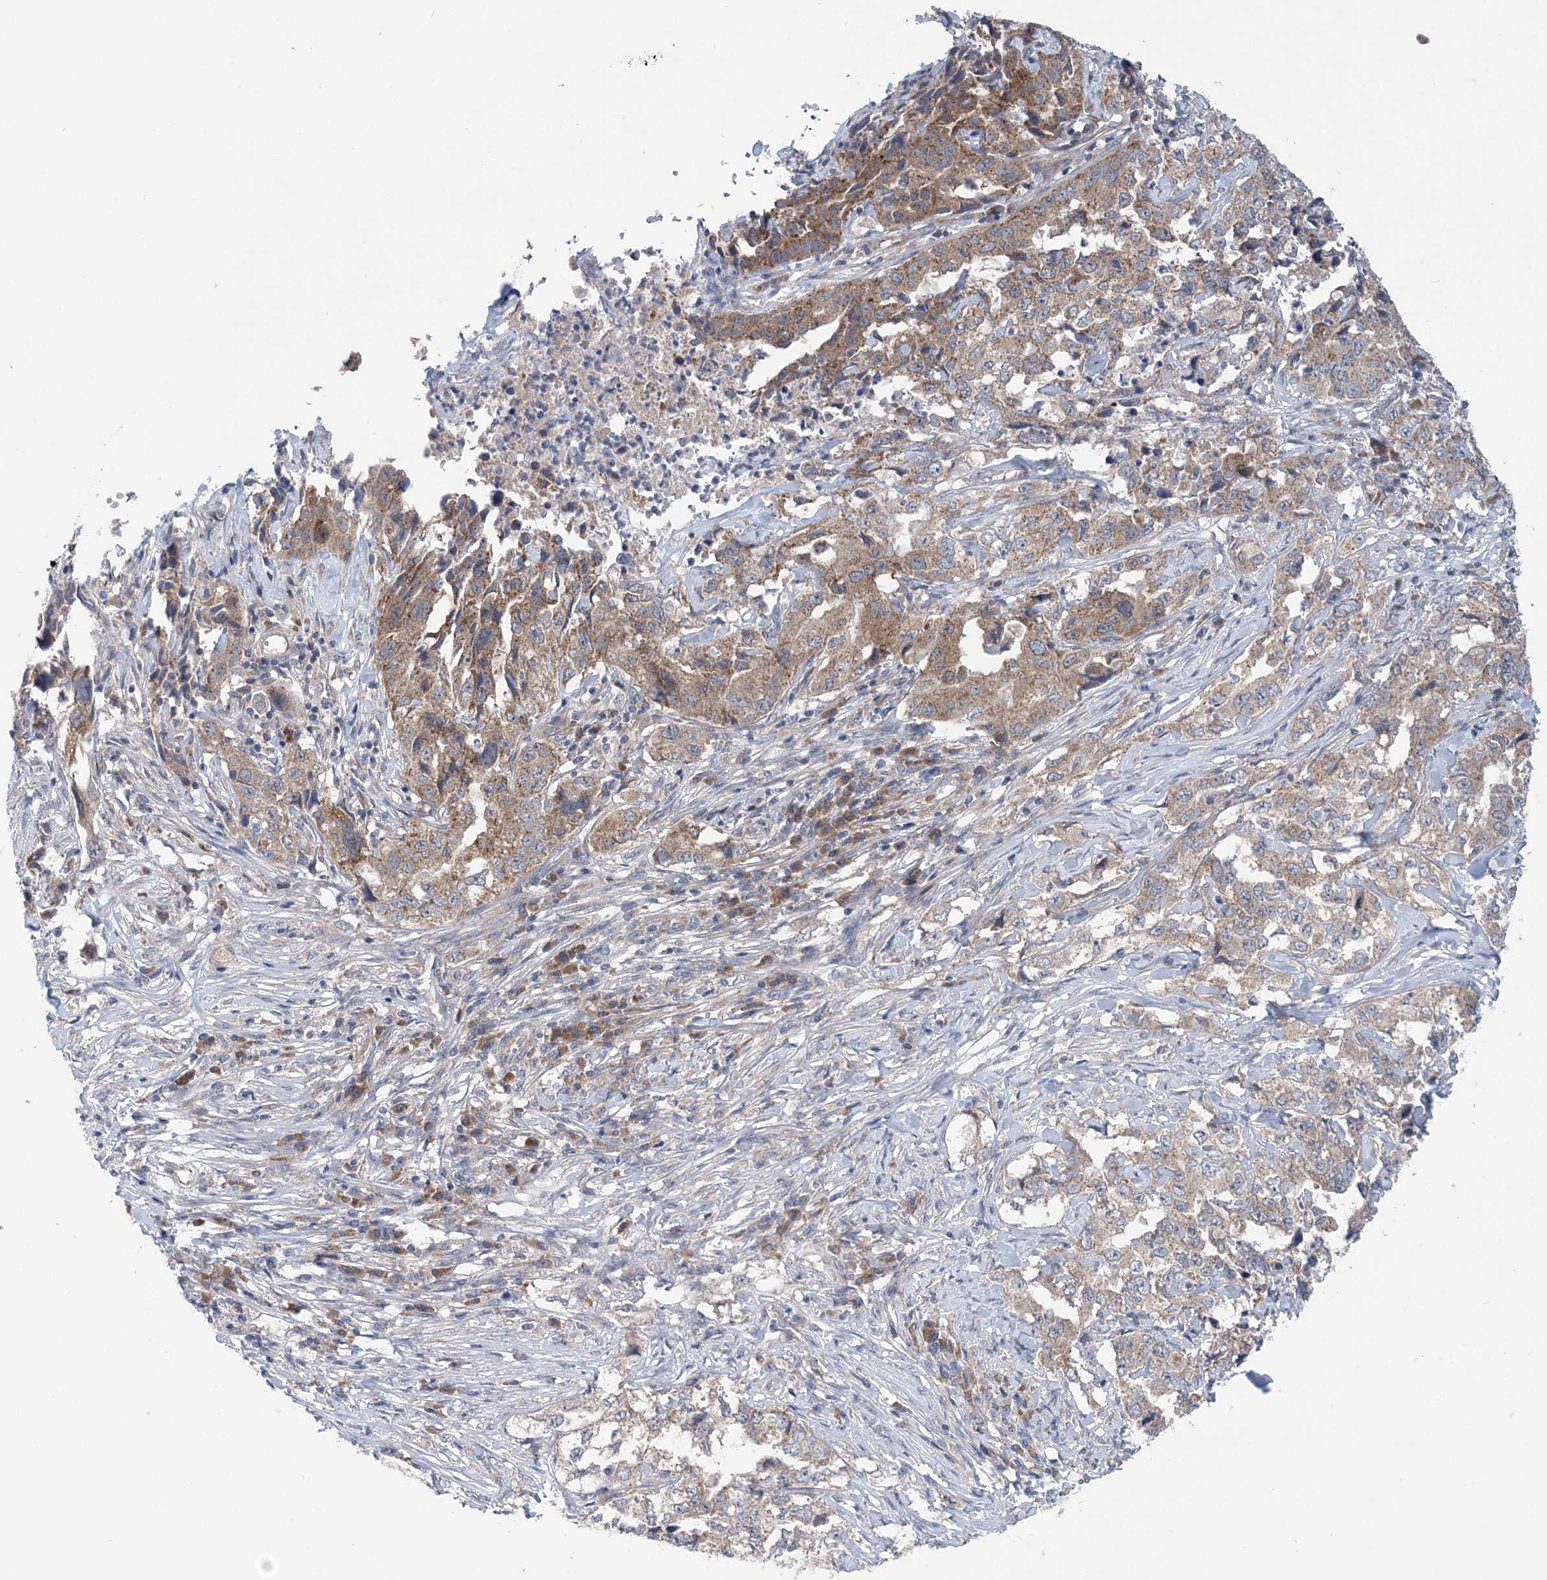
{"staining": {"intensity": "moderate", "quantity": ">75%", "location": "cytoplasmic/membranous"}, "tissue": "lung cancer", "cell_type": "Tumor cells", "image_type": "cancer", "snomed": [{"axis": "morphology", "description": "Adenocarcinoma, NOS"}, {"axis": "topography", "description": "Lung"}], "caption": "A brown stain shows moderate cytoplasmic/membranous expression of a protein in lung cancer tumor cells. Using DAB (3,3'-diaminobenzidine) (brown) and hematoxylin (blue) stains, captured at high magnification using brightfield microscopy.", "gene": "COPE", "patient": {"sex": "female", "age": 51}}